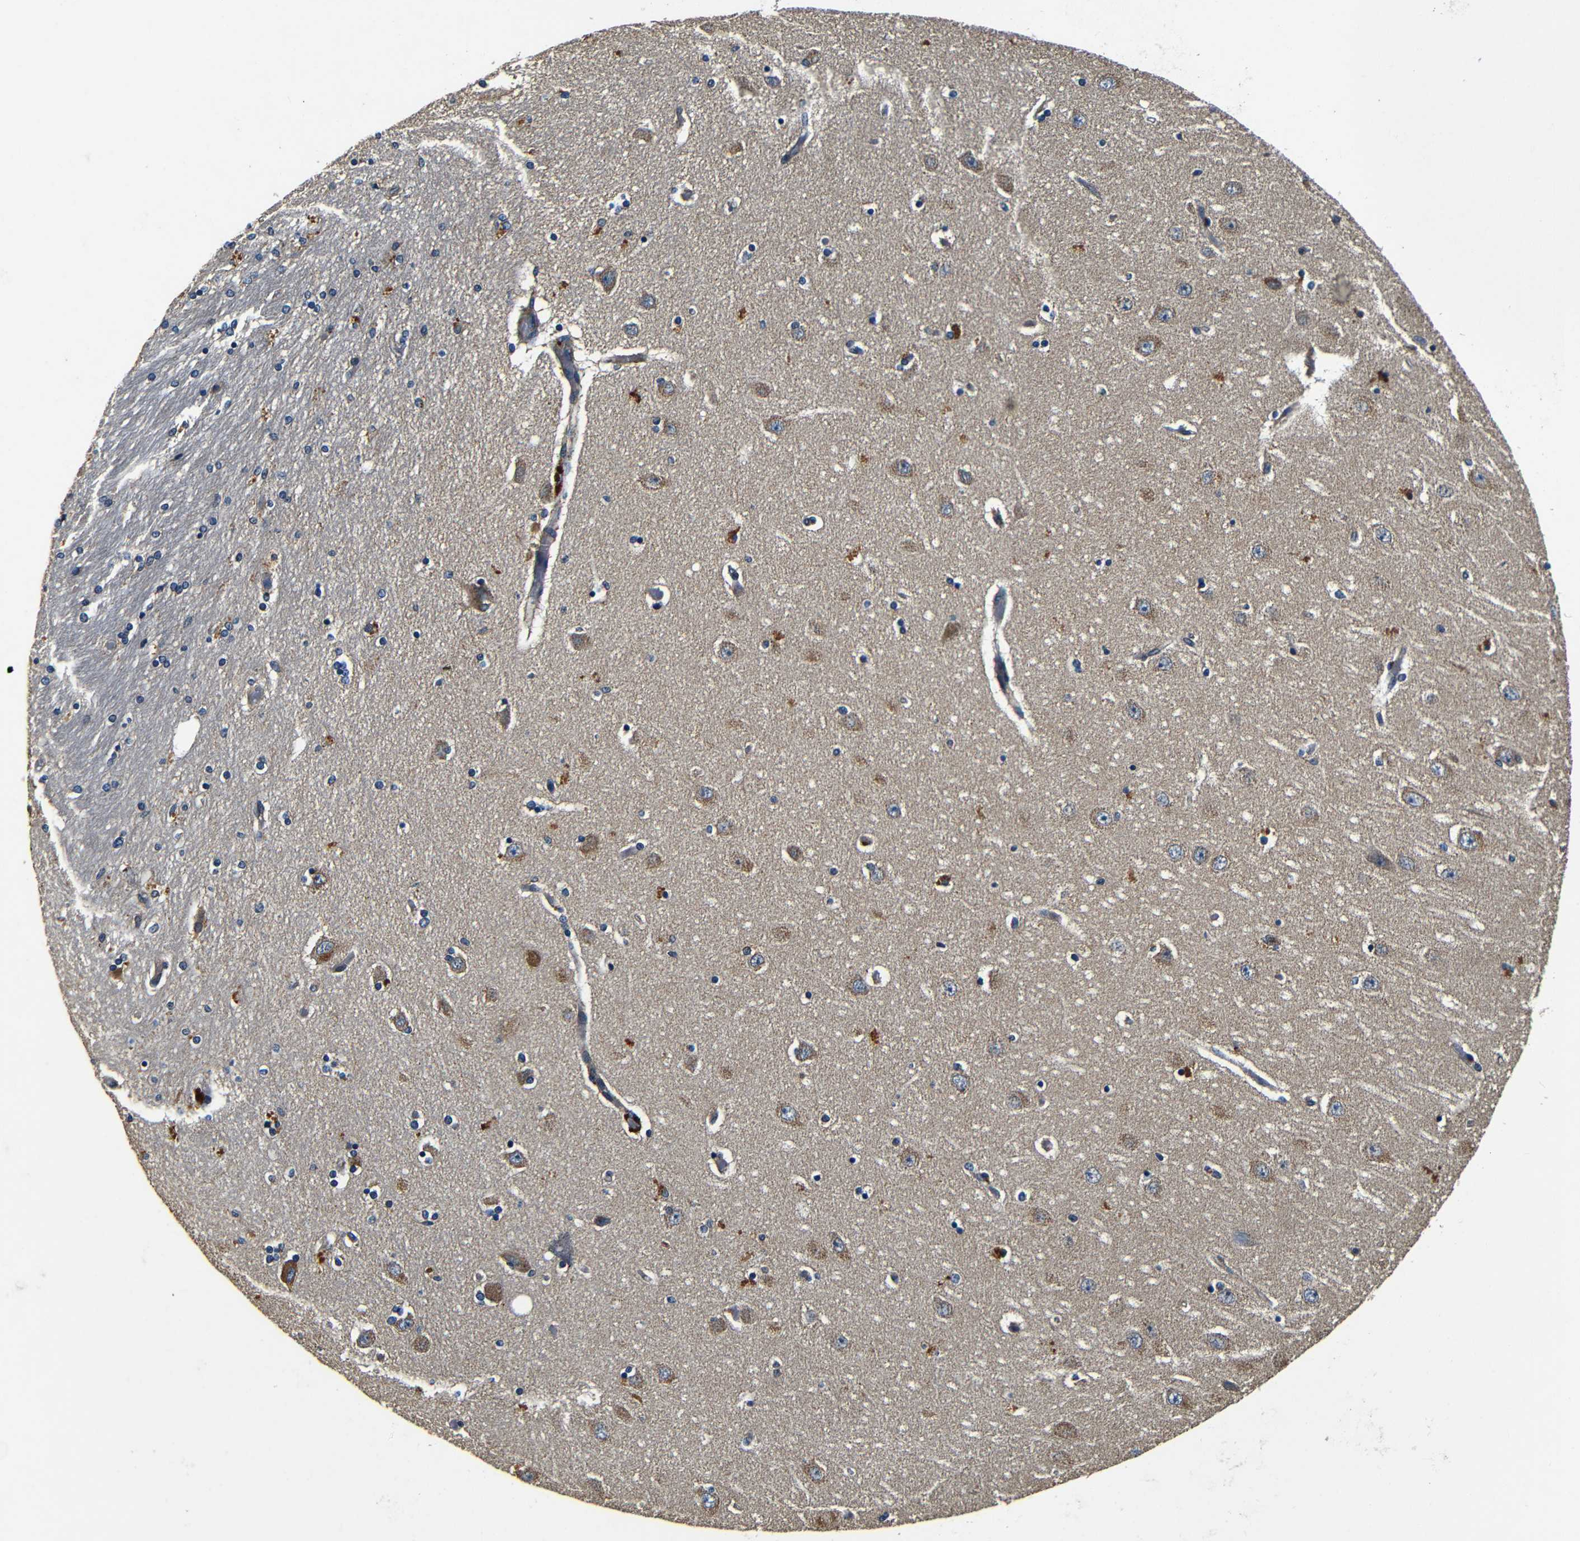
{"staining": {"intensity": "moderate", "quantity": "<25%", "location": "cytoplasmic/membranous"}, "tissue": "hippocampus", "cell_type": "Glial cells", "image_type": "normal", "snomed": [{"axis": "morphology", "description": "Normal tissue, NOS"}, {"axis": "topography", "description": "Hippocampus"}], "caption": "High-power microscopy captured an immunohistochemistry (IHC) histopathology image of benign hippocampus, revealing moderate cytoplasmic/membranous expression in about <25% of glial cells. The staining is performed using DAB (3,3'-diaminobenzidine) brown chromogen to label protein expression. The nuclei are counter-stained blue using hematoxylin.", "gene": "MTX1", "patient": {"sex": "female", "age": 54}}